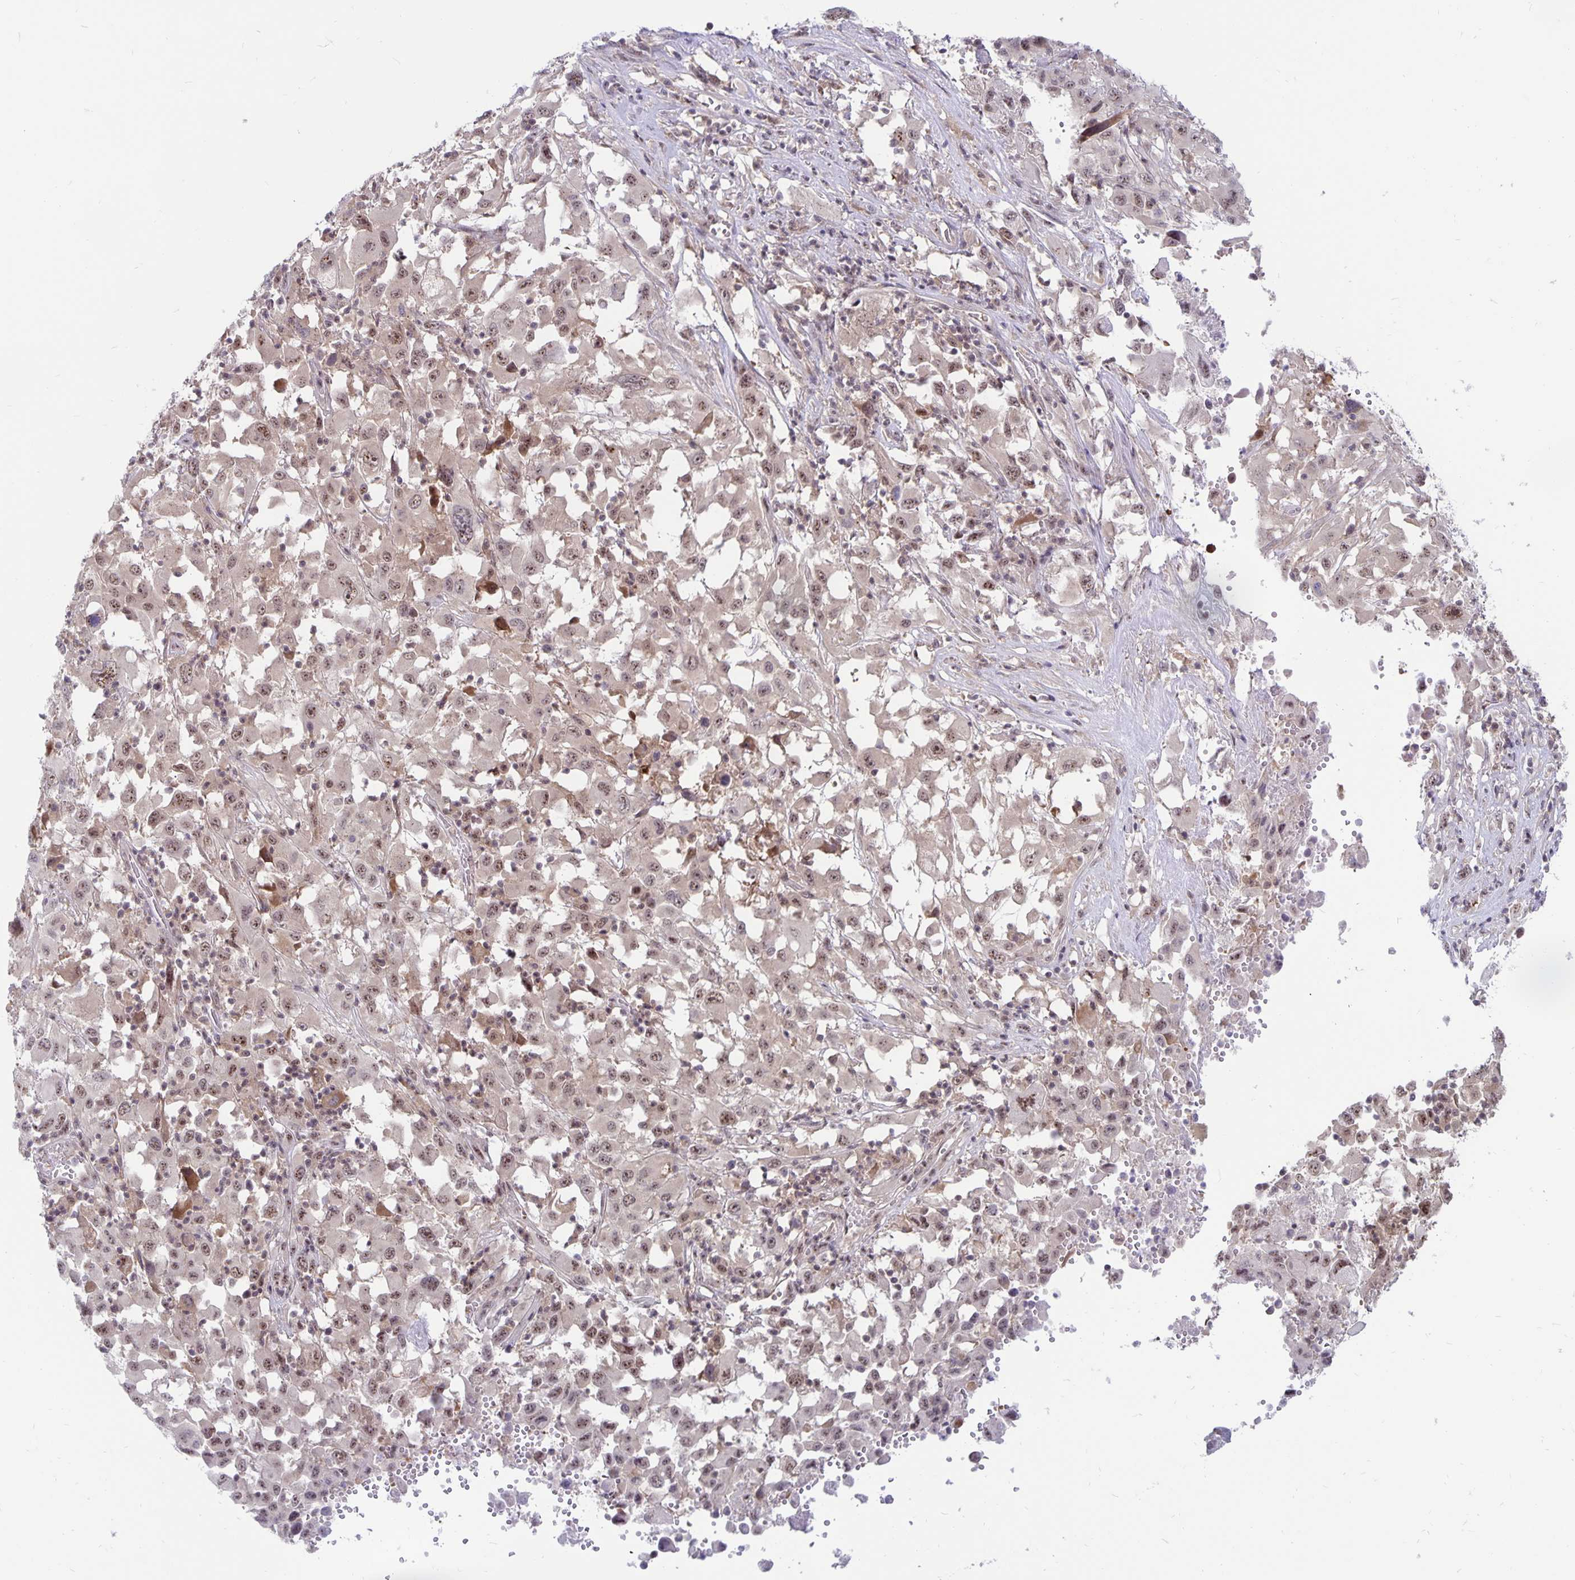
{"staining": {"intensity": "weak", "quantity": ">75%", "location": "nuclear"}, "tissue": "melanoma", "cell_type": "Tumor cells", "image_type": "cancer", "snomed": [{"axis": "morphology", "description": "Malignant melanoma, Metastatic site"}, {"axis": "topography", "description": "Soft tissue"}], "caption": "A low amount of weak nuclear expression is appreciated in approximately >75% of tumor cells in malignant melanoma (metastatic site) tissue.", "gene": "EXOC6B", "patient": {"sex": "male", "age": 50}}